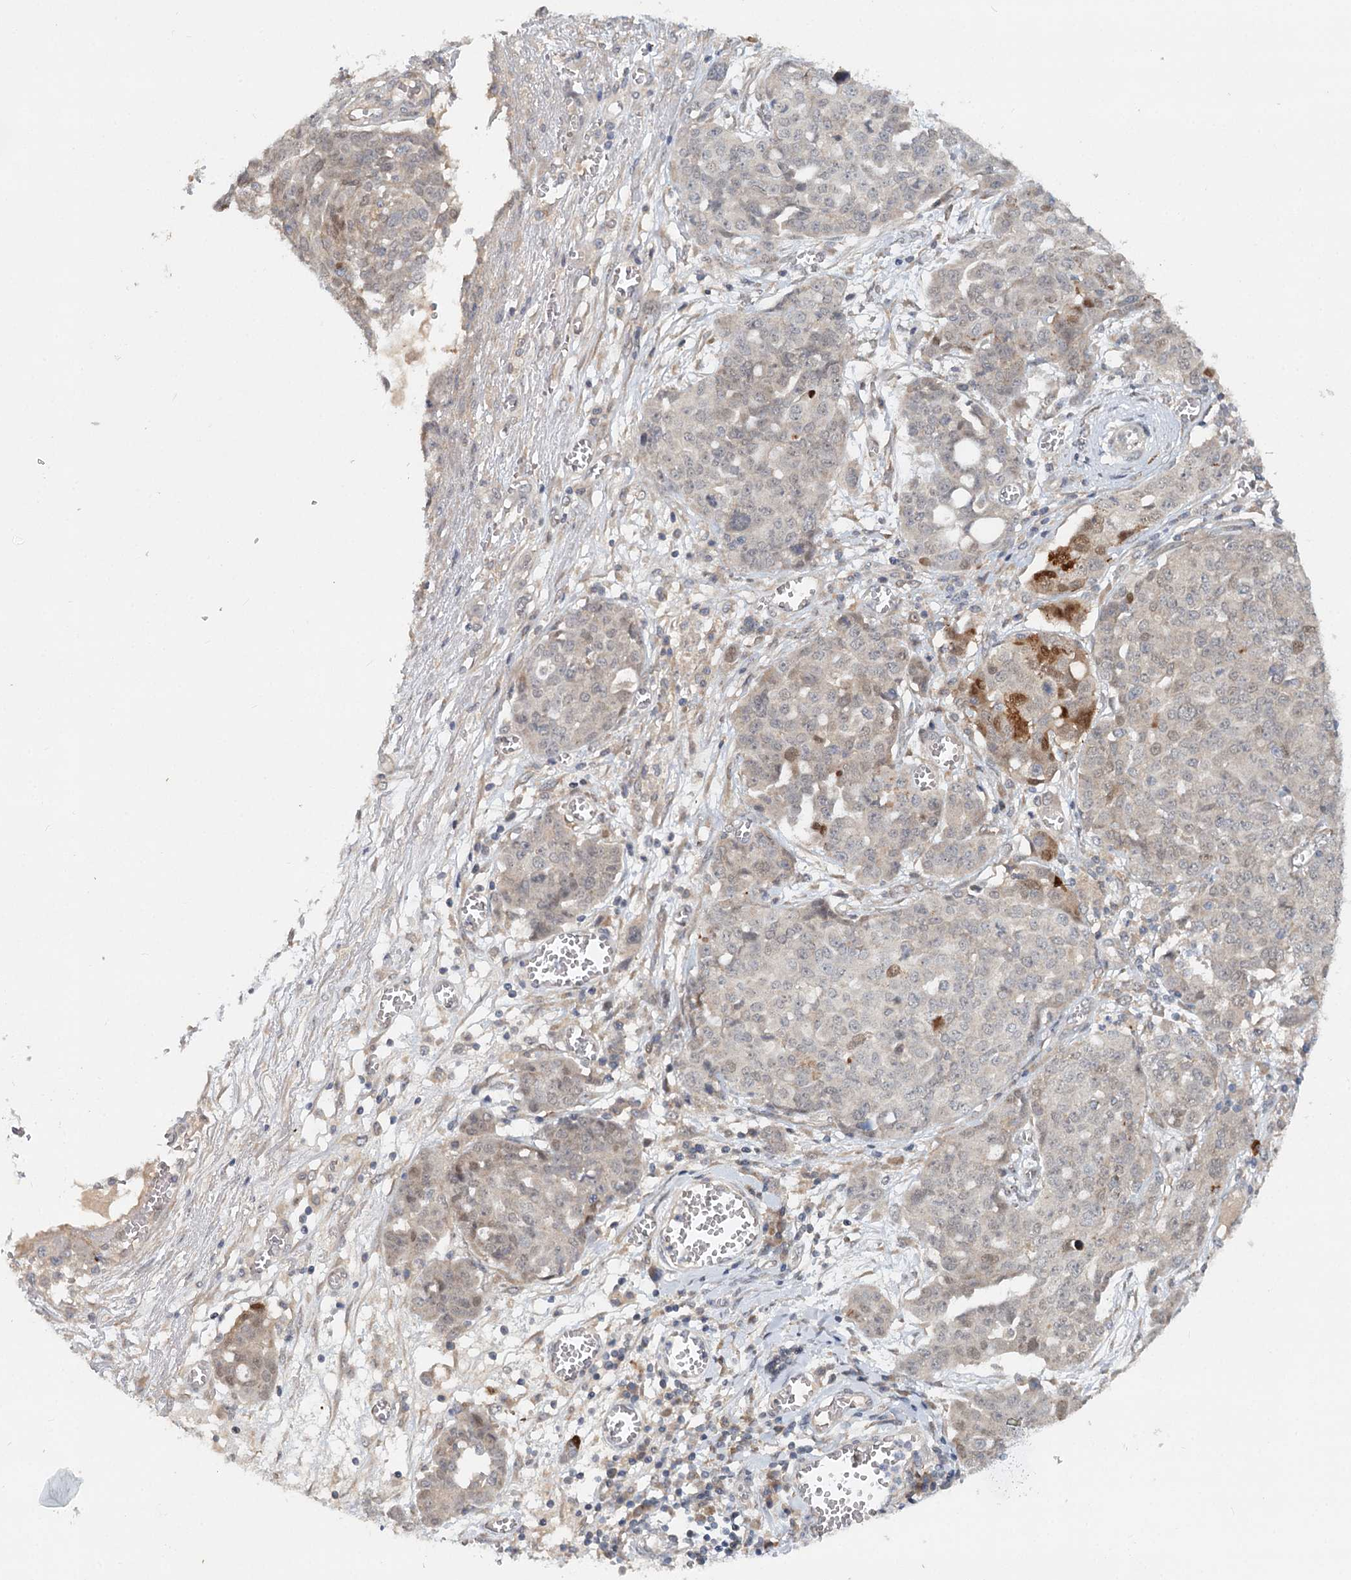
{"staining": {"intensity": "weak", "quantity": "<25%", "location": "cytoplasmic/membranous,nuclear"}, "tissue": "ovarian cancer", "cell_type": "Tumor cells", "image_type": "cancer", "snomed": [{"axis": "morphology", "description": "Cystadenocarcinoma, serous, NOS"}, {"axis": "topography", "description": "Soft tissue"}, {"axis": "topography", "description": "Ovary"}], "caption": "Immunohistochemical staining of human serous cystadenocarcinoma (ovarian) demonstrates no significant staining in tumor cells.", "gene": "AP3B1", "patient": {"sex": "female", "age": 57}}